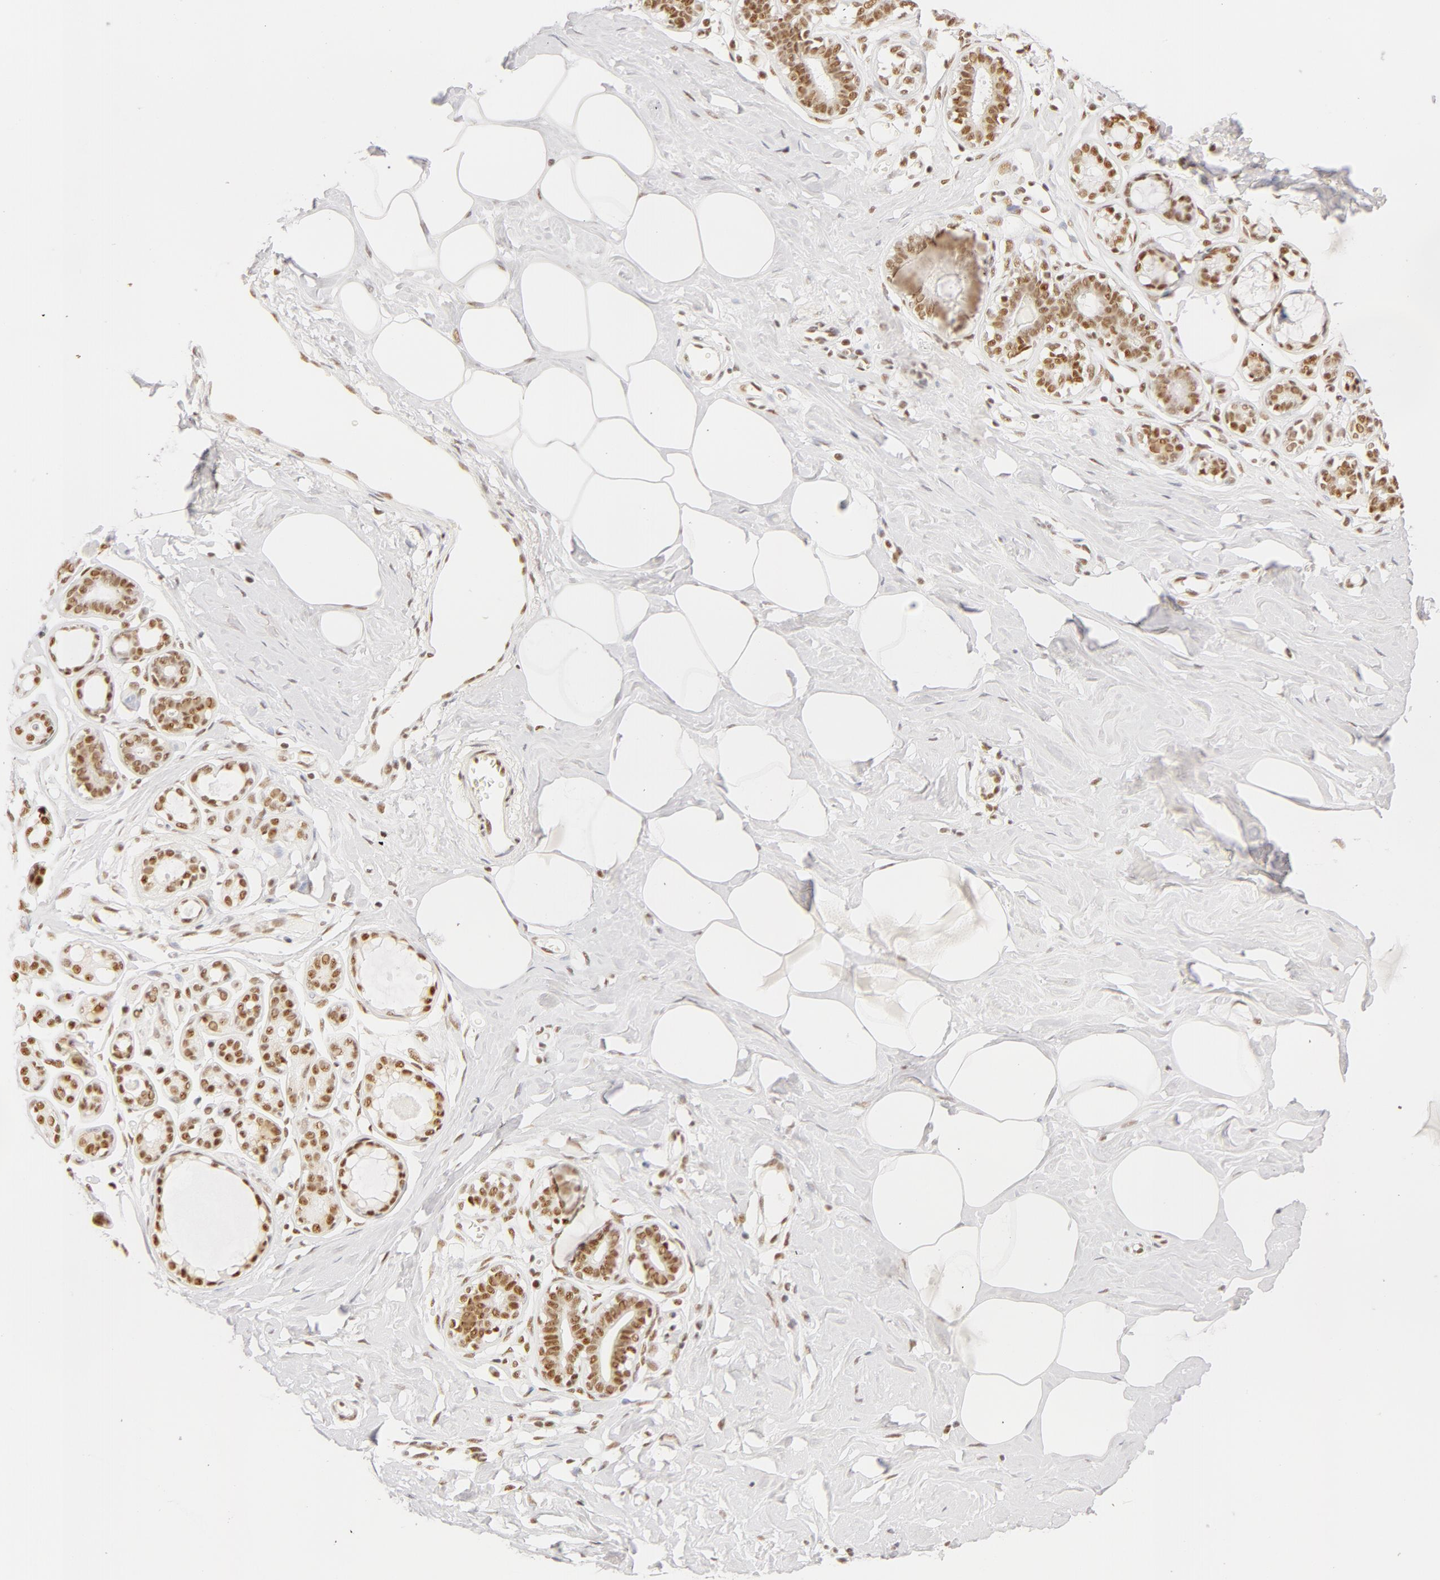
{"staining": {"intensity": "moderate", "quantity": ">75%", "location": "nuclear"}, "tissue": "breast", "cell_type": "Adipocytes", "image_type": "normal", "snomed": [{"axis": "morphology", "description": "Normal tissue, NOS"}, {"axis": "topography", "description": "Breast"}], "caption": "Immunohistochemistry (IHC) of benign human breast displays medium levels of moderate nuclear expression in approximately >75% of adipocytes. (DAB (3,3'-diaminobenzidine) IHC with brightfield microscopy, high magnification).", "gene": "RBM39", "patient": {"sex": "female", "age": 45}}